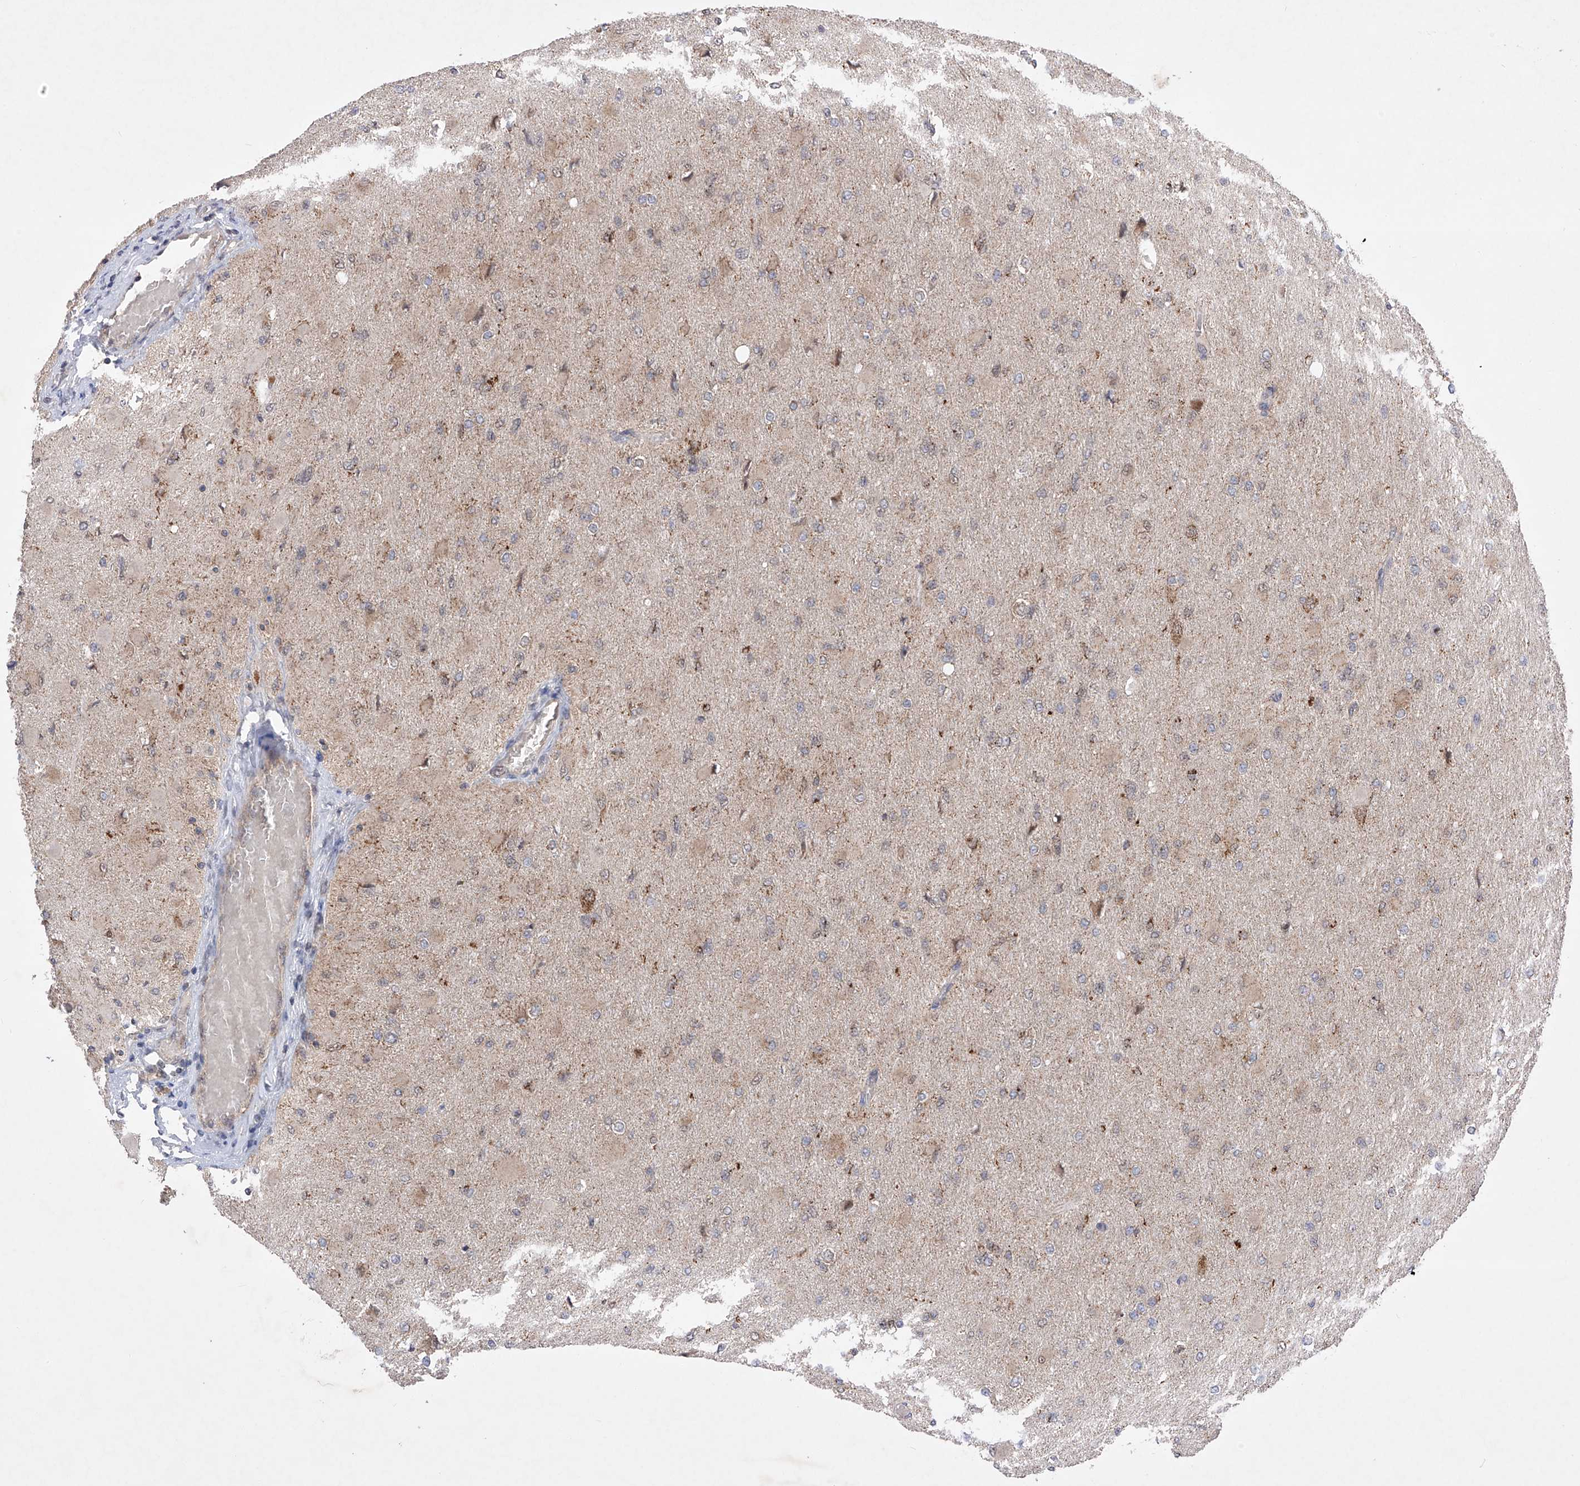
{"staining": {"intensity": "weak", "quantity": ">75%", "location": "cytoplasmic/membranous"}, "tissue": "glioma", "cell_type": "Tumor cells", "image_type": "cancer", "snomed": [{"axis": "morphology", "description": "Glioma, malignant, High grade"}, {"axis": "topography", "description": "Cerebral cortex"}], "caption": "A low amount of weak cytoplasmic/membranous expression is identified in about >75% of tumor cells in glioma tissue.", "gene": "SDHAF4", "patient": {"sex": "female", "age": 36}}